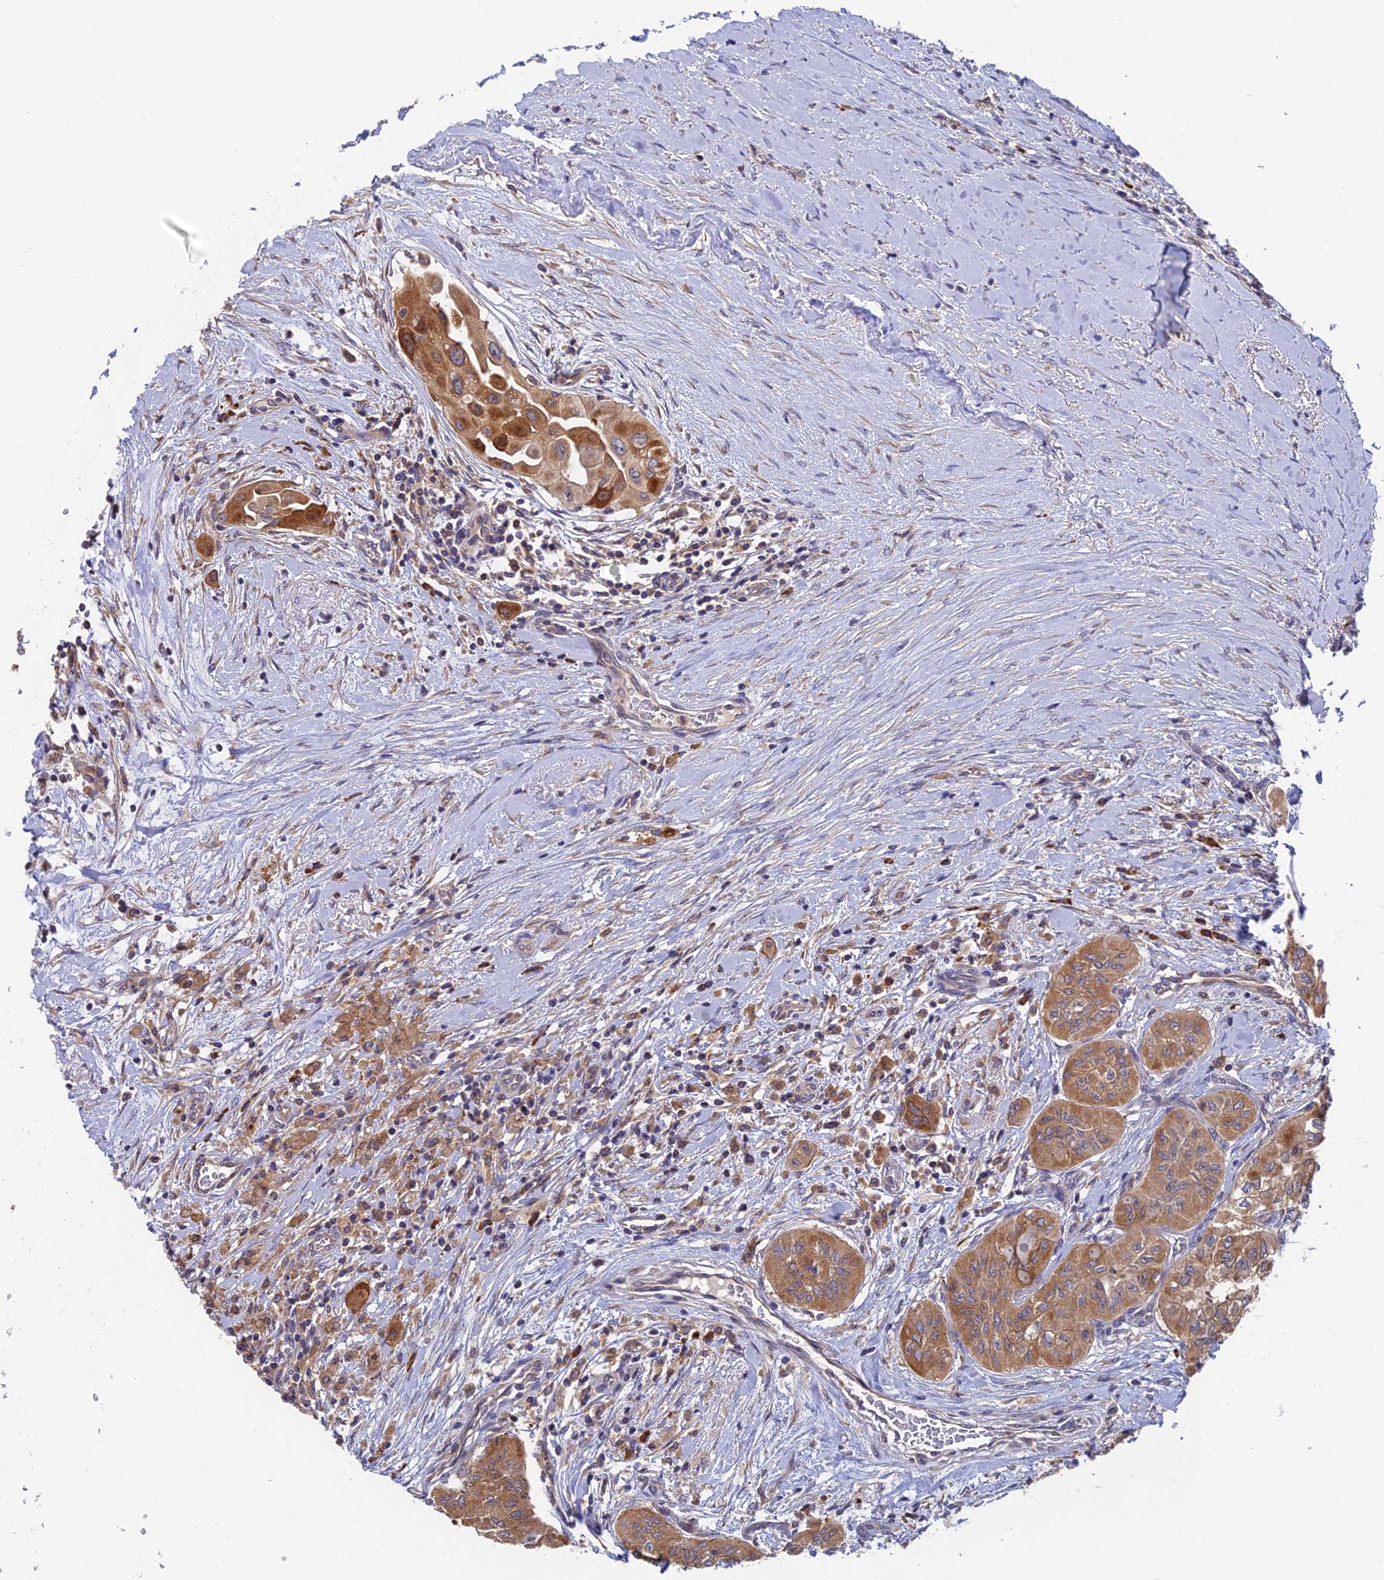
{"staining": {"intensity": "moderate", "quantity": ">75%", "location": "cytoplasmic/membranous"}, "tissue": "thyroid cancer", "cell_type": "Tumor cells", "image_type": "cancer", "snomed": [{"axis": "morphology", "description": "Papillary adenocarcinoma, NOS"}, {"axis": "topography", "description": "Thyroid gland"}], "caption": "The photomicrograph exhibits a brown stain indicating the presence of a protein in the cytoplasmic/membranous of tumor cells in thyroid papillary adenocarcinoma.", "gene": "IPO5", "patient": {"sex": "female", "age": 59}}